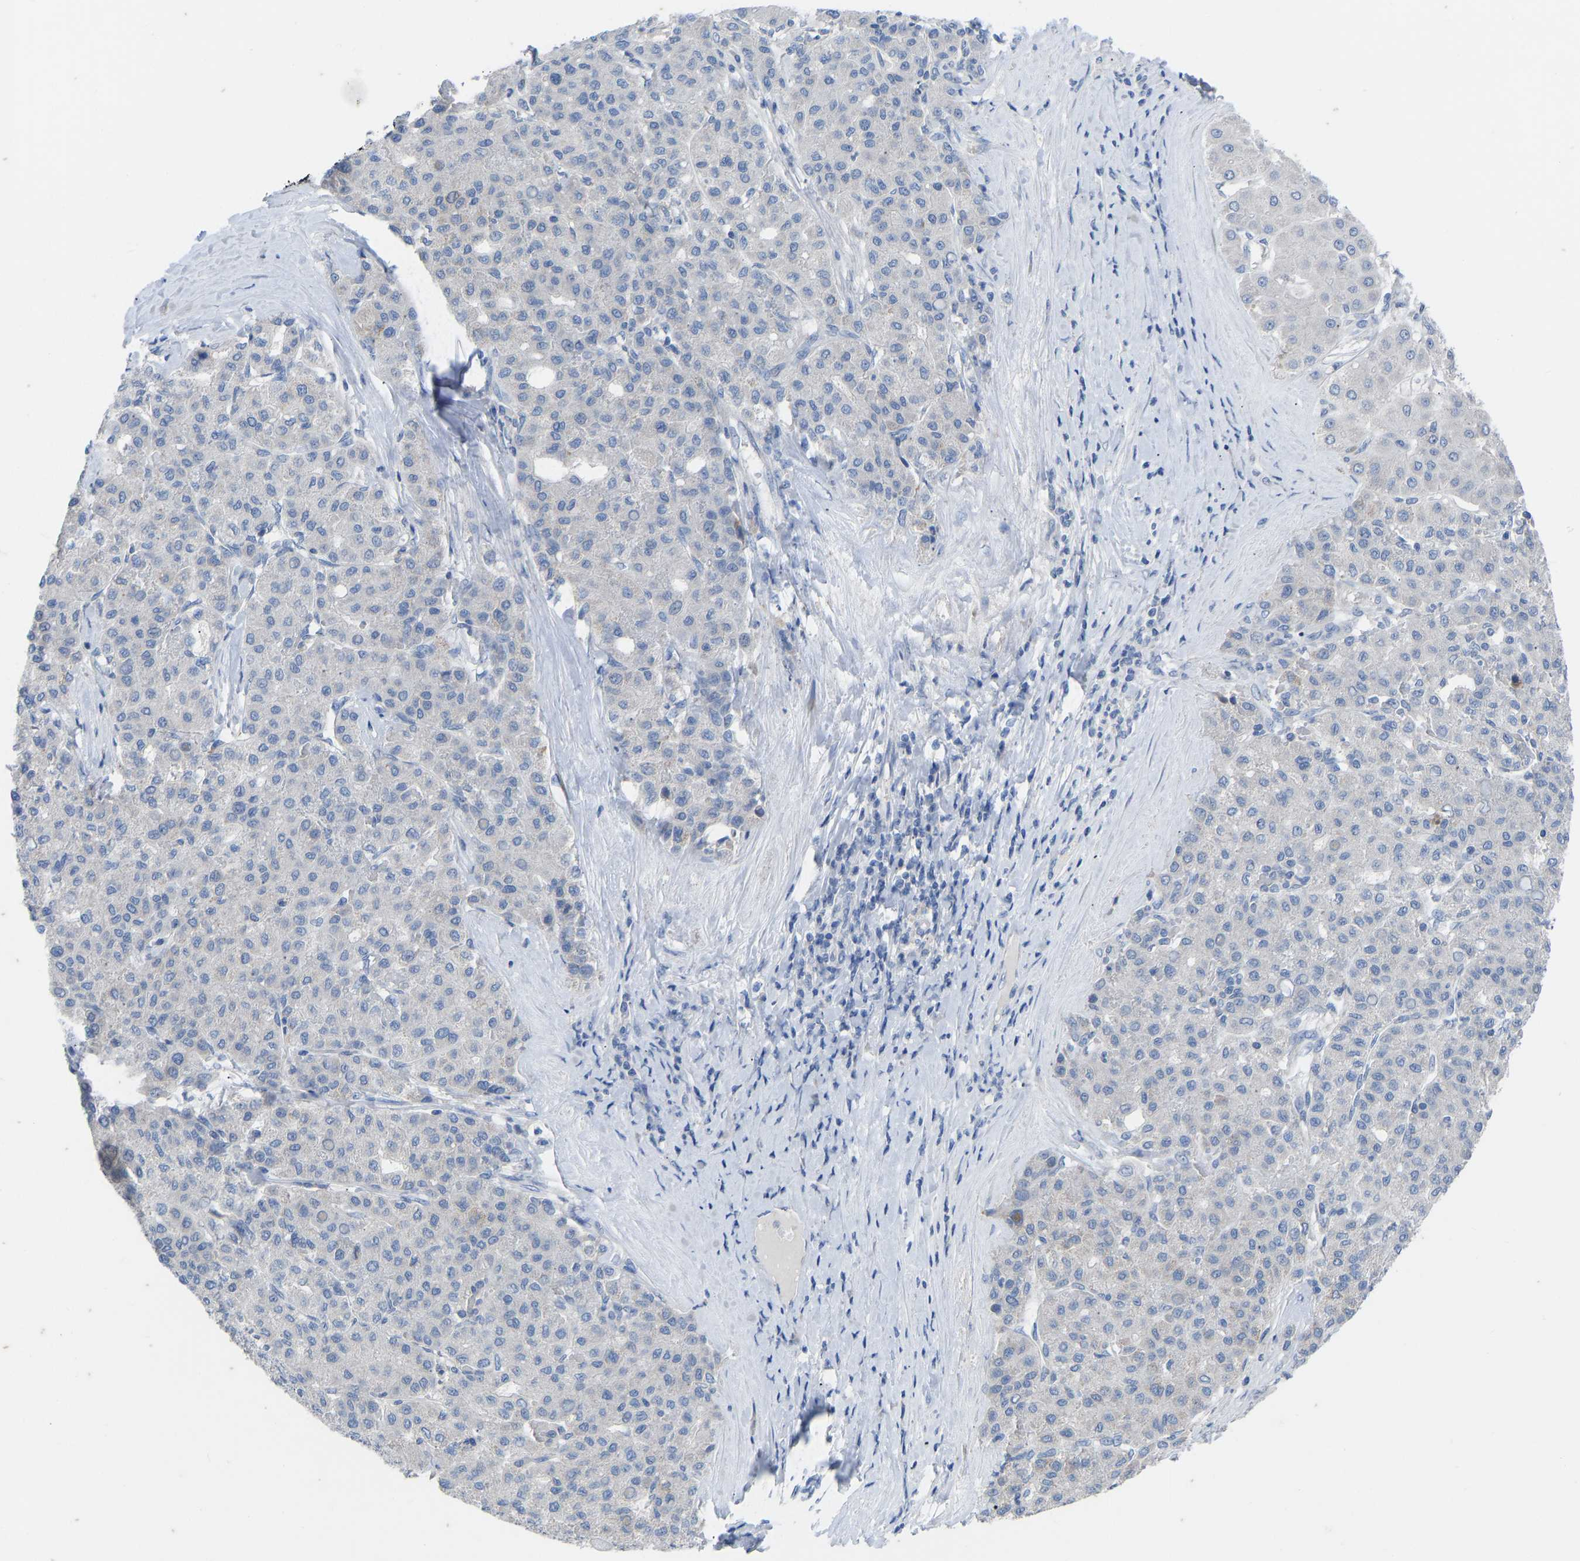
{"staining": {"intensity": "negative", "quantity": "none", "location": "none"}, "tissue": "liver cancer", "cell_type": "Tumor cells", "image_type": "cancer", "snomed": [{"axis": "morphology", "description": "Carcinoma, Hepatocellular, NOS"}, {"axis": "topography", "description": "Liver"}], "caption": "An immunohistochemistry histopathology image of liver hepatocellular carcinoma is shown. There is no staining in tumor cells of liver hepatocellular carcinoma.", "gene": "OLIG2", "patient": {"sex": "male", "age": 65}}